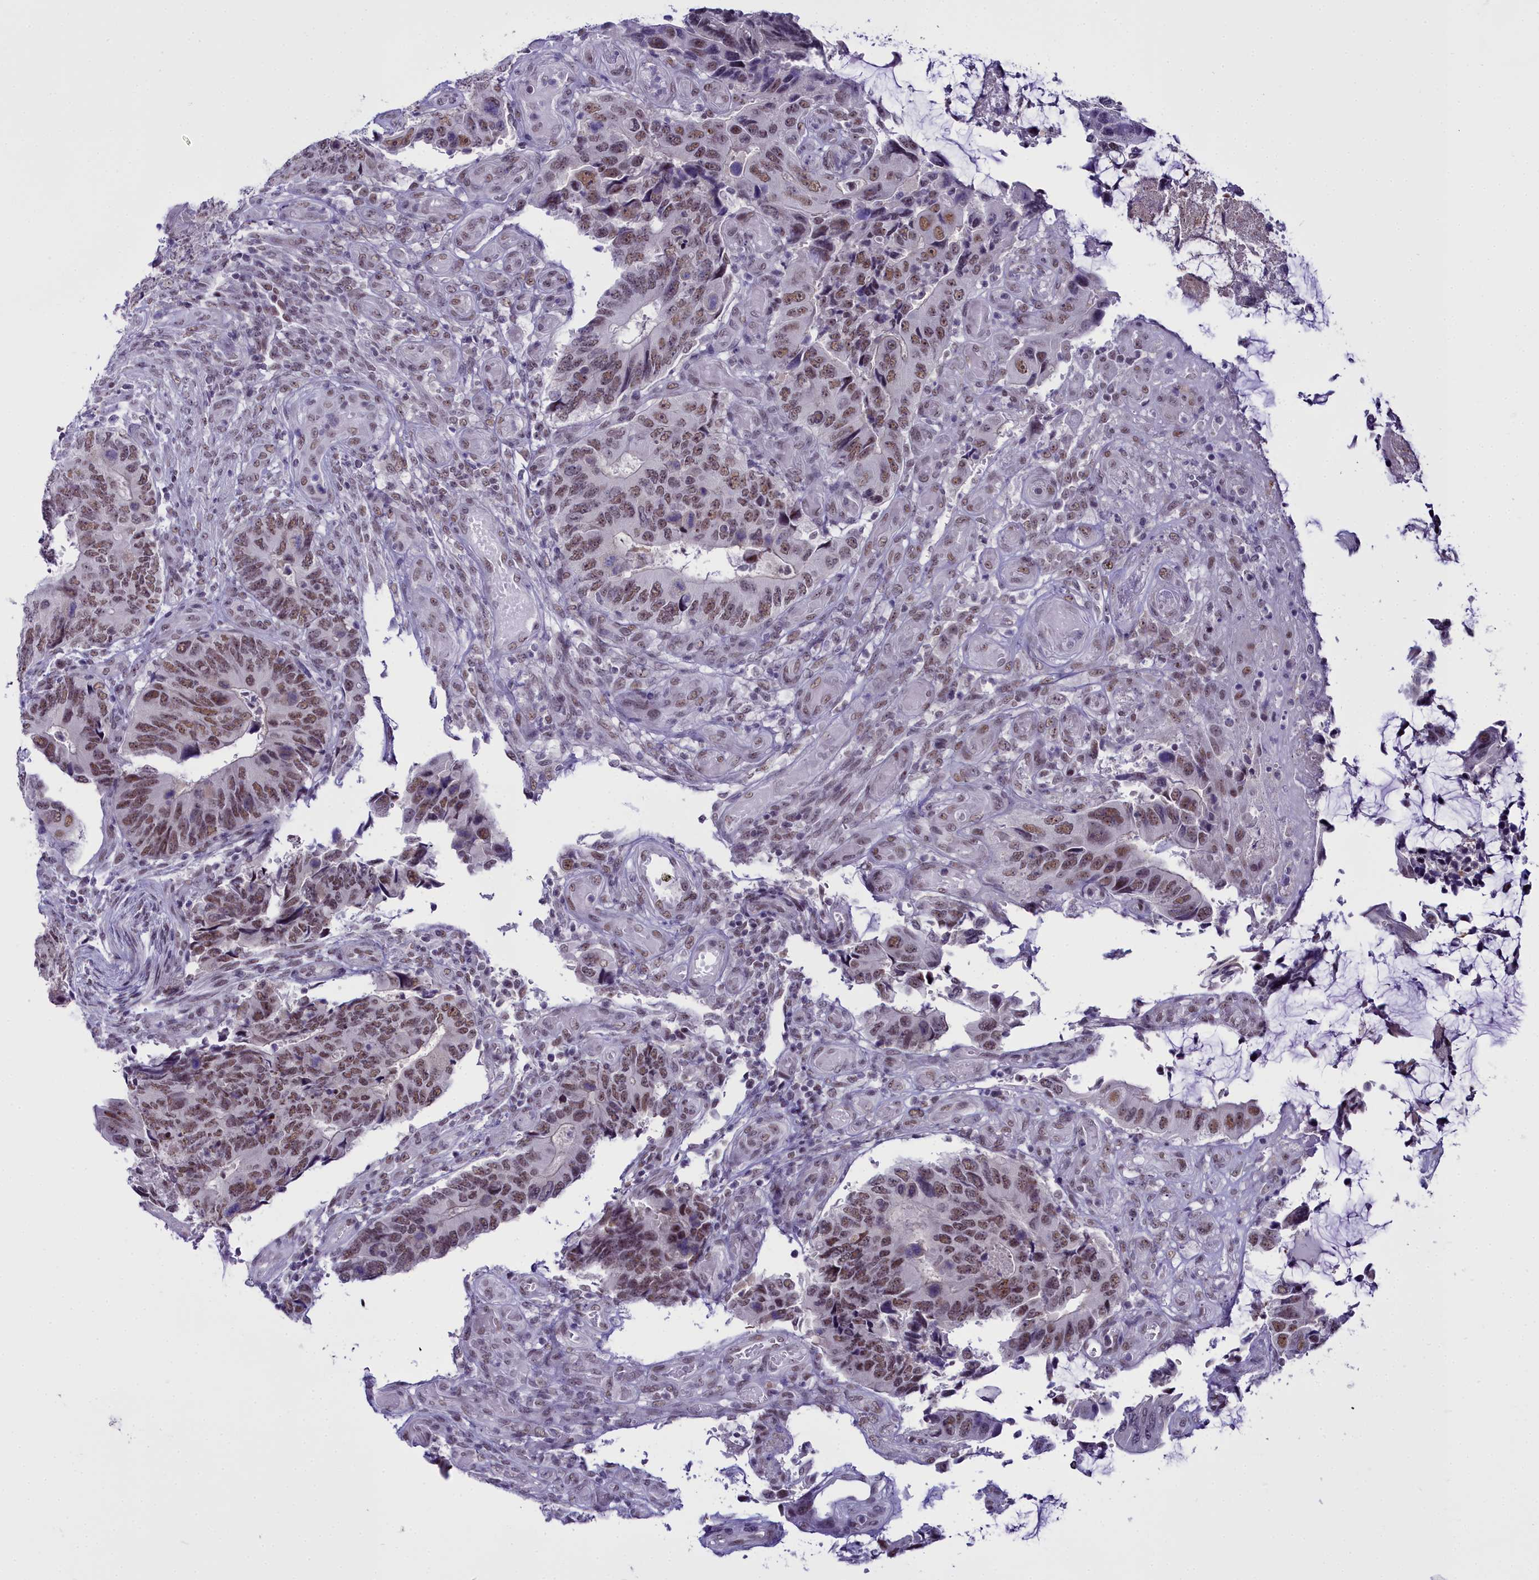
{"staining": {"intensity": "moderate", "quantity": ">75%", "location": "nuclear"}, "tissue": "colorectal cancer", "cell_type": "Tumor cells", "image_type": "cancer", "snomed": [{"axis": "morphology", "description": "Adenocarcinoma, NOS"}, {"axis": "topography", "description": "Colon"}], "caption": "Colorectal cancer was stained to show a protein in brown. There is medium levels of moderate nuclear expression in approximately >75% of tumor cells. (Brightfield microscopy of DAB IHC at high magnification).", "gene": "RBM12", "patient": {"sex": "male", "age": 87}}